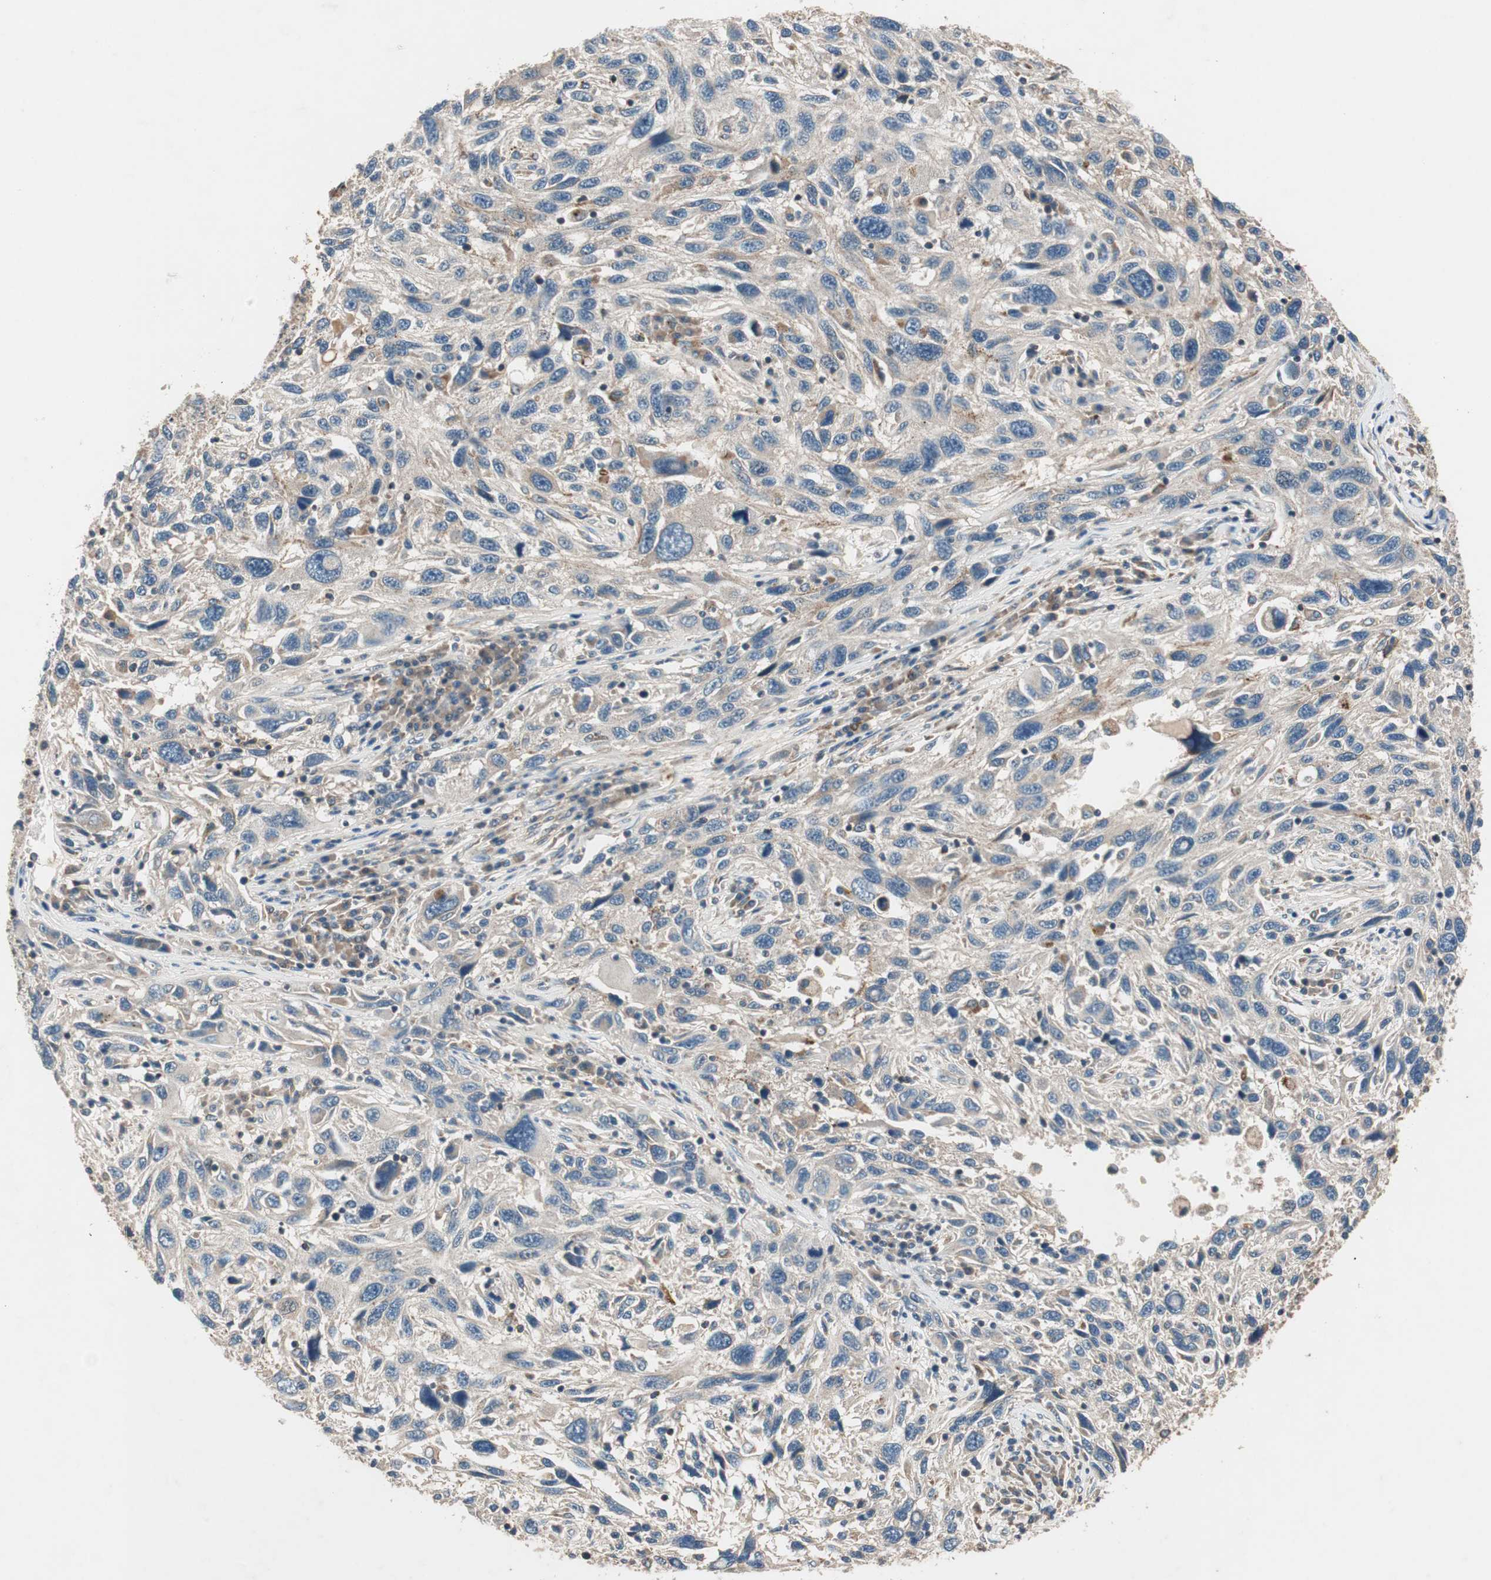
{"staining": {"intensity": "negative", "quantity": "none", "location": "none"}, "tissue": "melanoma", "cell_type": "Tumor cells", "image_type": "cancer", "snomed": [{"axis": "morphology", "description": "Malignant melanoma, NOS"}, {"axis": "topography", "description": "Skin"}], "caption": "Immunohistochemistry of human malignant melanoma exhibits no positivity in tumor cells.", "gene": "HPN", "patient": {"sex": "male", "age": 53}}